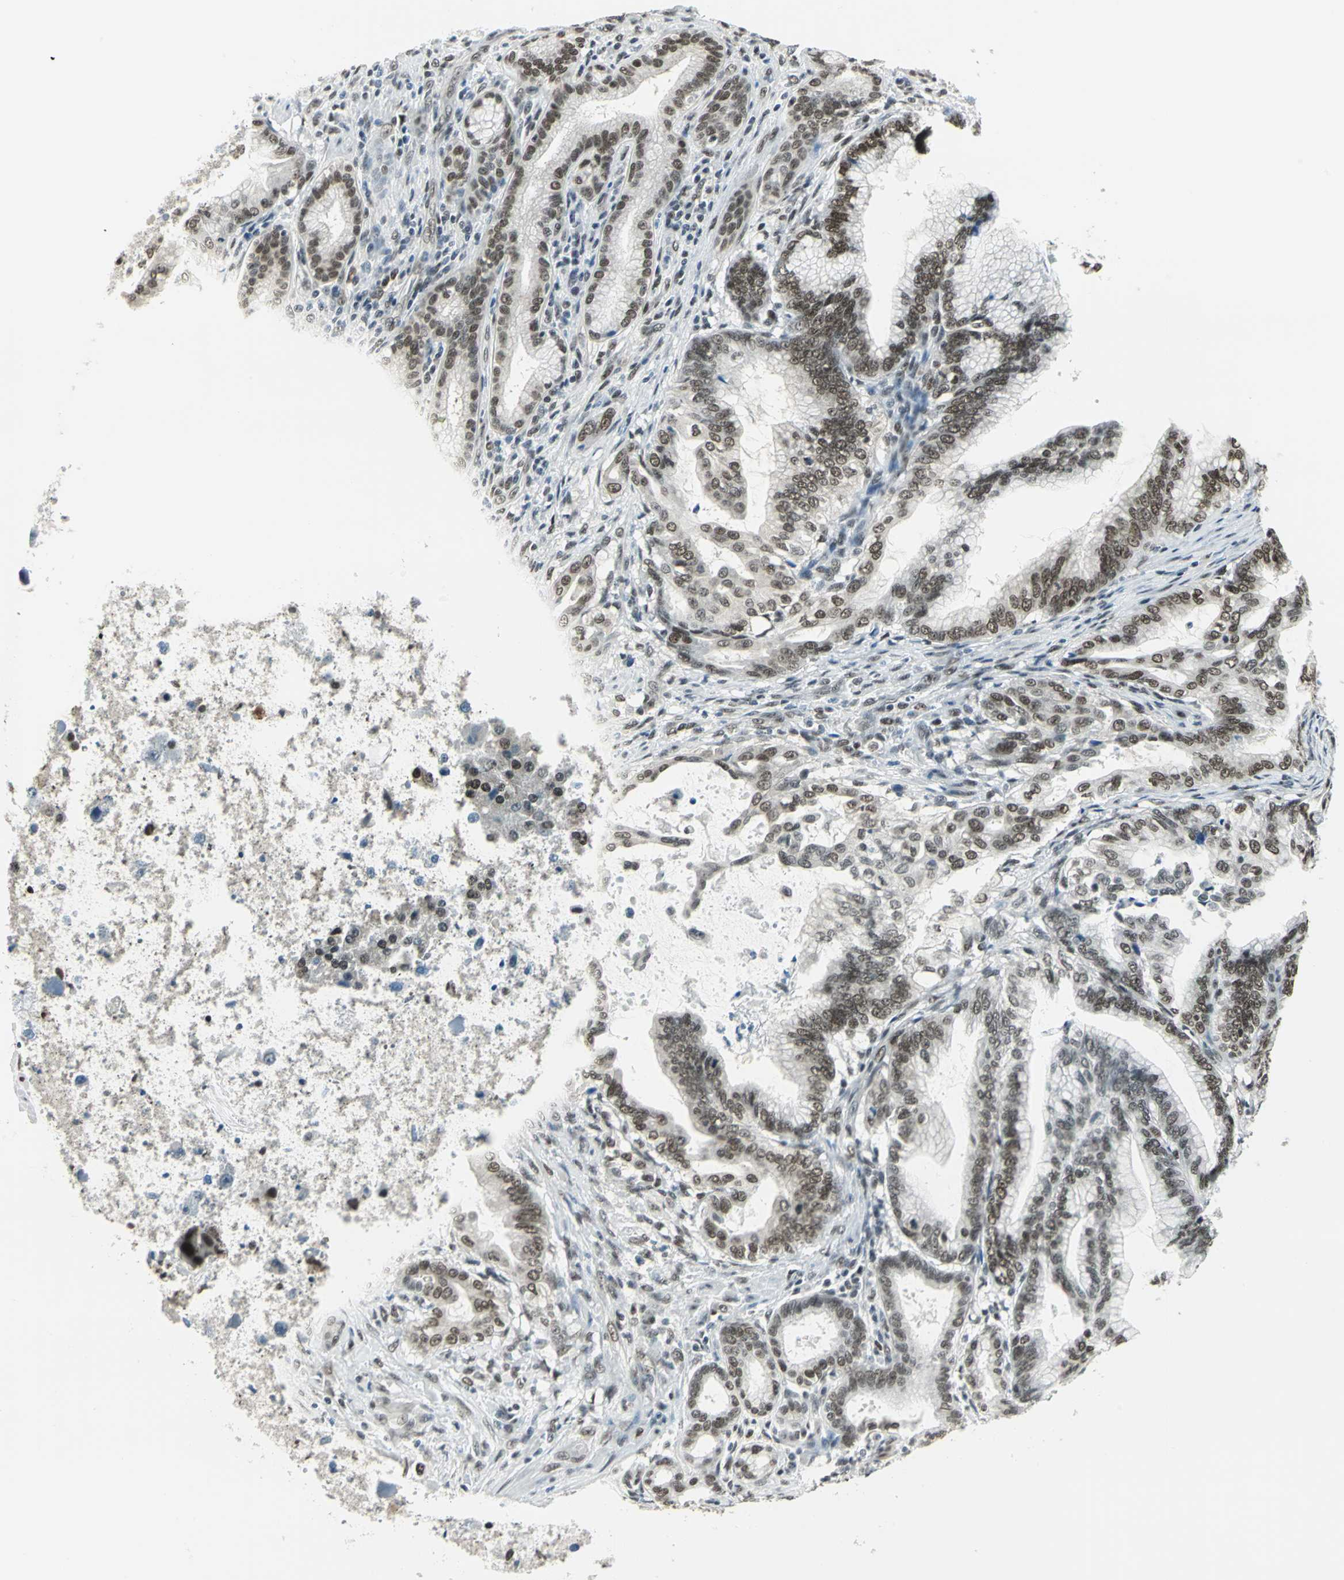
{"staining": {"intensity": "moderate", "quantity": ">75%", "location": "nuclear"}, "tissue": "pancreatic cancer", "cell_type": "Tumor cells", "image_type": "cancer", "snomed": [{"axis": "morphology", "description": "Adenocarcinoma, NOS"}, {"axis": "topography", "description": "Pancreas"}], "caption": "The micrograph reveals immunohistochemical staining of adenocarcinoma (pancreatic). There is moderate nuclear staining is seen in approximately >75% of tumor cells. The staining was performed using DAB, with brown indicating positive protein expression. Nuclei are stained blue with hematoxylin.", "gene": "ADNP", "patient": {"sex": "female", "age": 64}}